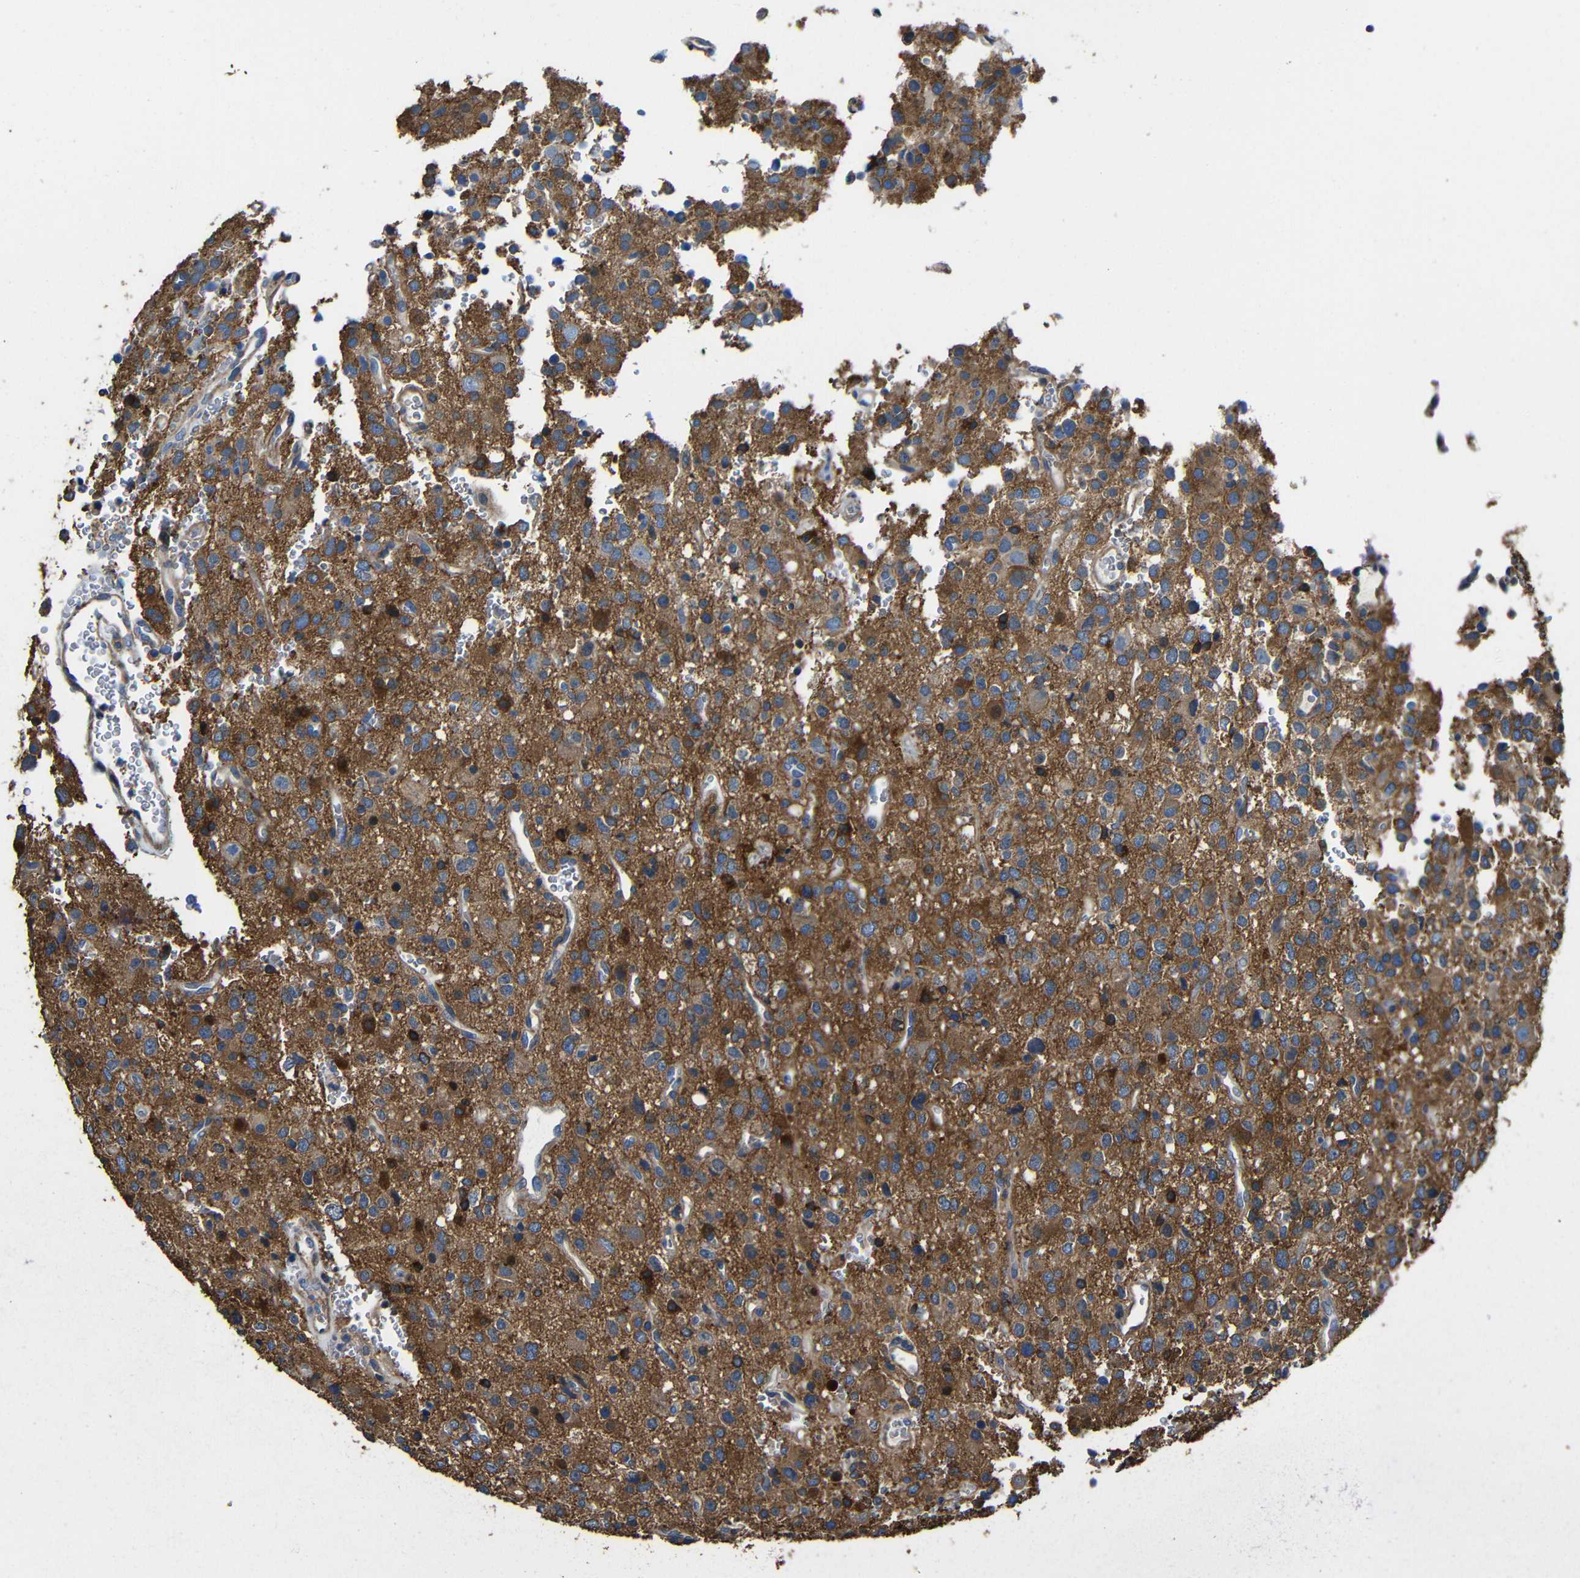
{"staining": {"intensity": "moderate", "quantity": ">75%", "location": "cytoplasmic/membranous"}, "tissue": "glioma", "cell_type": "Tumor cells", "image_type": "cancer", "snomed": [{"axis": "morphology", "description": "Glioma, malignant, High grade"}, {"axis": "topography", "description": "Brain"}], "caption": "A medium amount of moderate cytoplasmic/membranous staining is identified in approximately >75% of tumor cells in high-grade glioma (malignant) tissue.", "gene": "GDI1", "patient": {"sex": "male", "age": 47}}